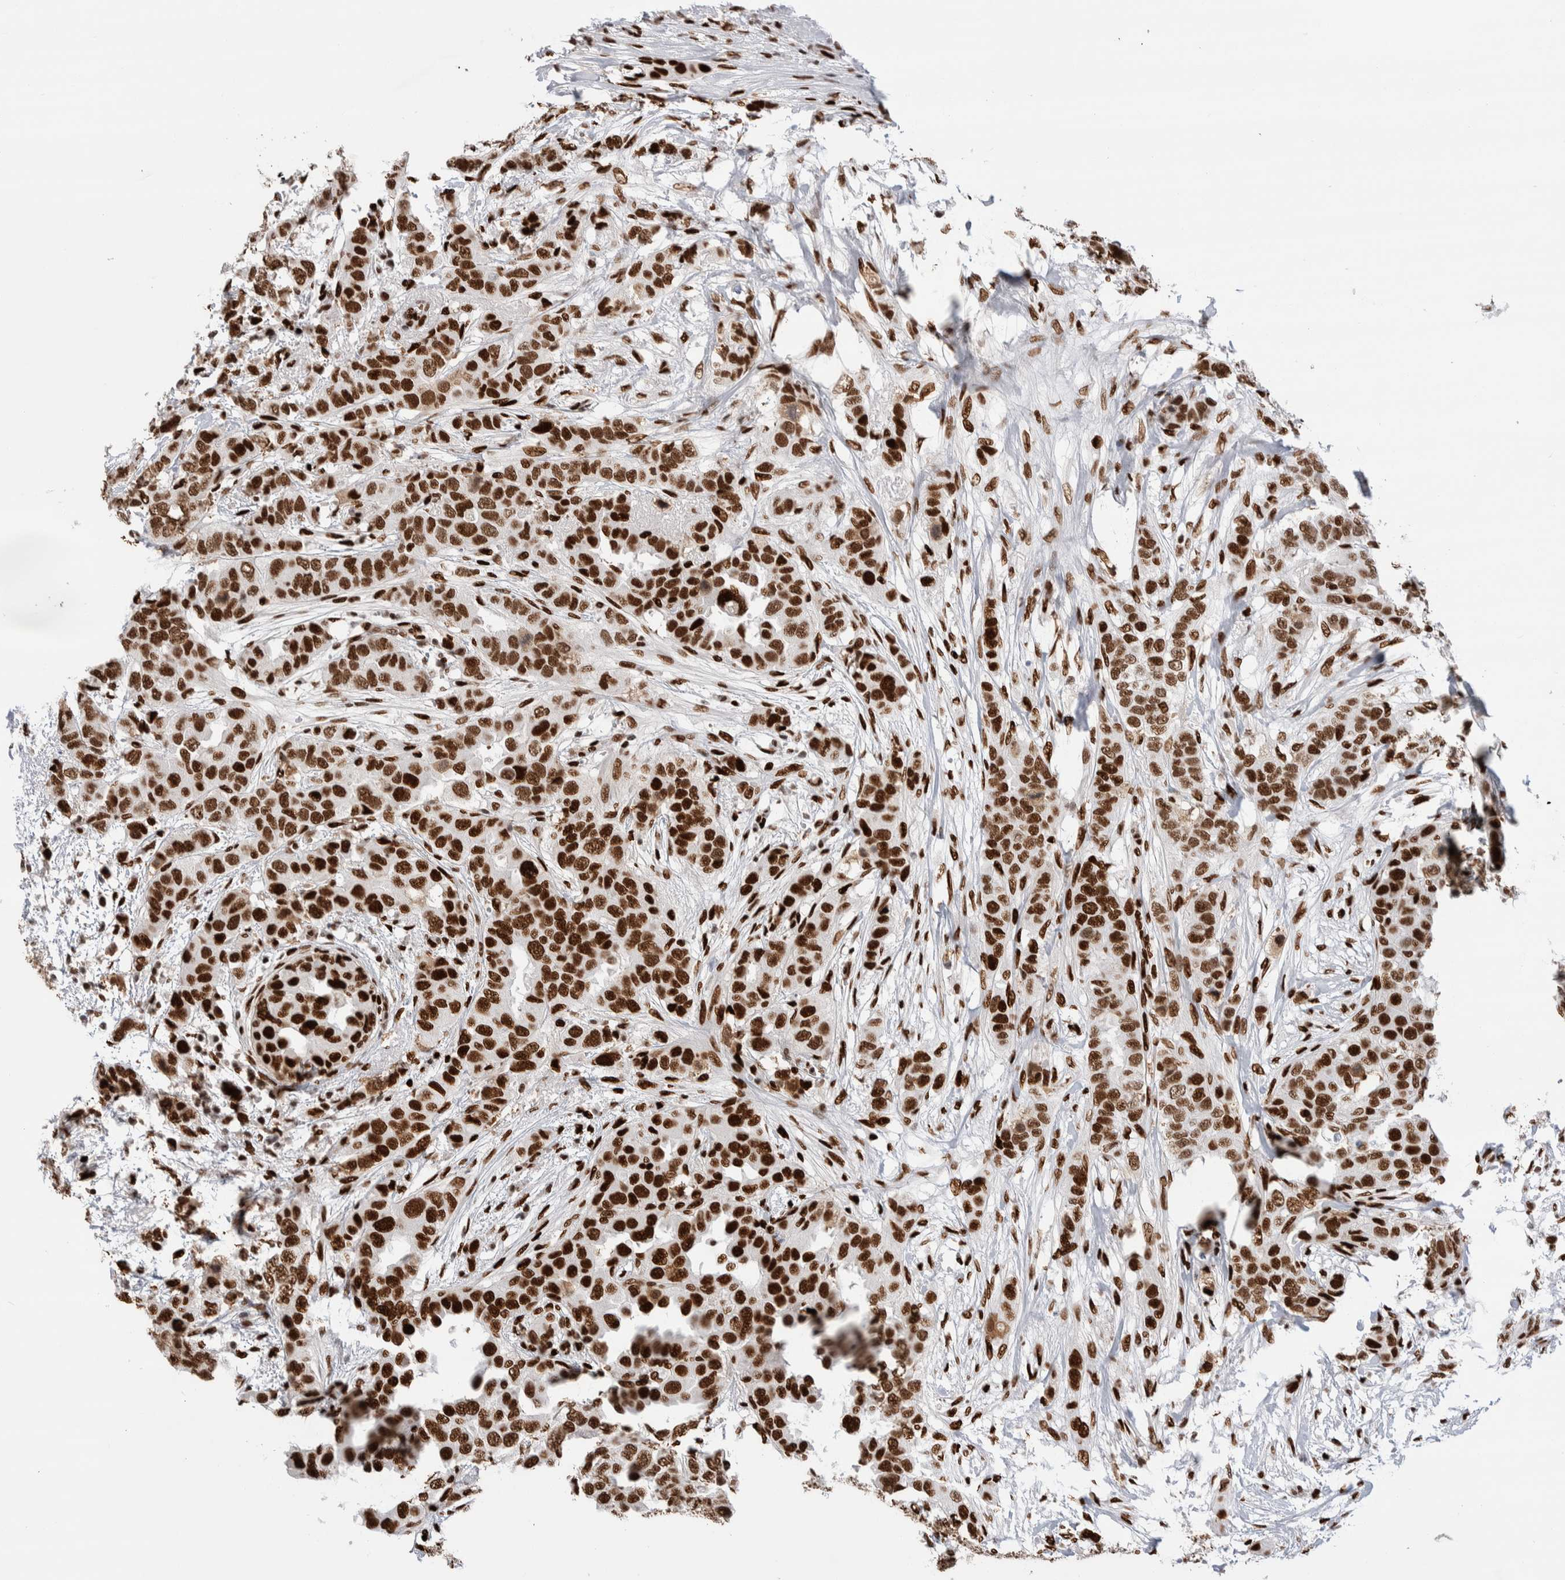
{"staining": {"intensity": "strong", "quantity": ">75%", "location": "nuclear"}, "tissue": "breast cancer", "cell_type": "Tumor cells", "image_type": "cancer", "snomed": [{"axis": "morphology", "description": "Duct carcinoma"}, {"axis": "topography", "description": "Breast"}], "caption": "Protein positivity by immunohistochemistry demonstrates strong nuclear staining in approximately >75% of tumor cells in breast infiltrating ductal carcinoma. (Stains: DAB in brown, nuclei in blue, Microscopy: brightfield microscopy at high magnification).", "gene": "RNASEK-C17orf49", "patient": {"sex": "female", "age": 50}}